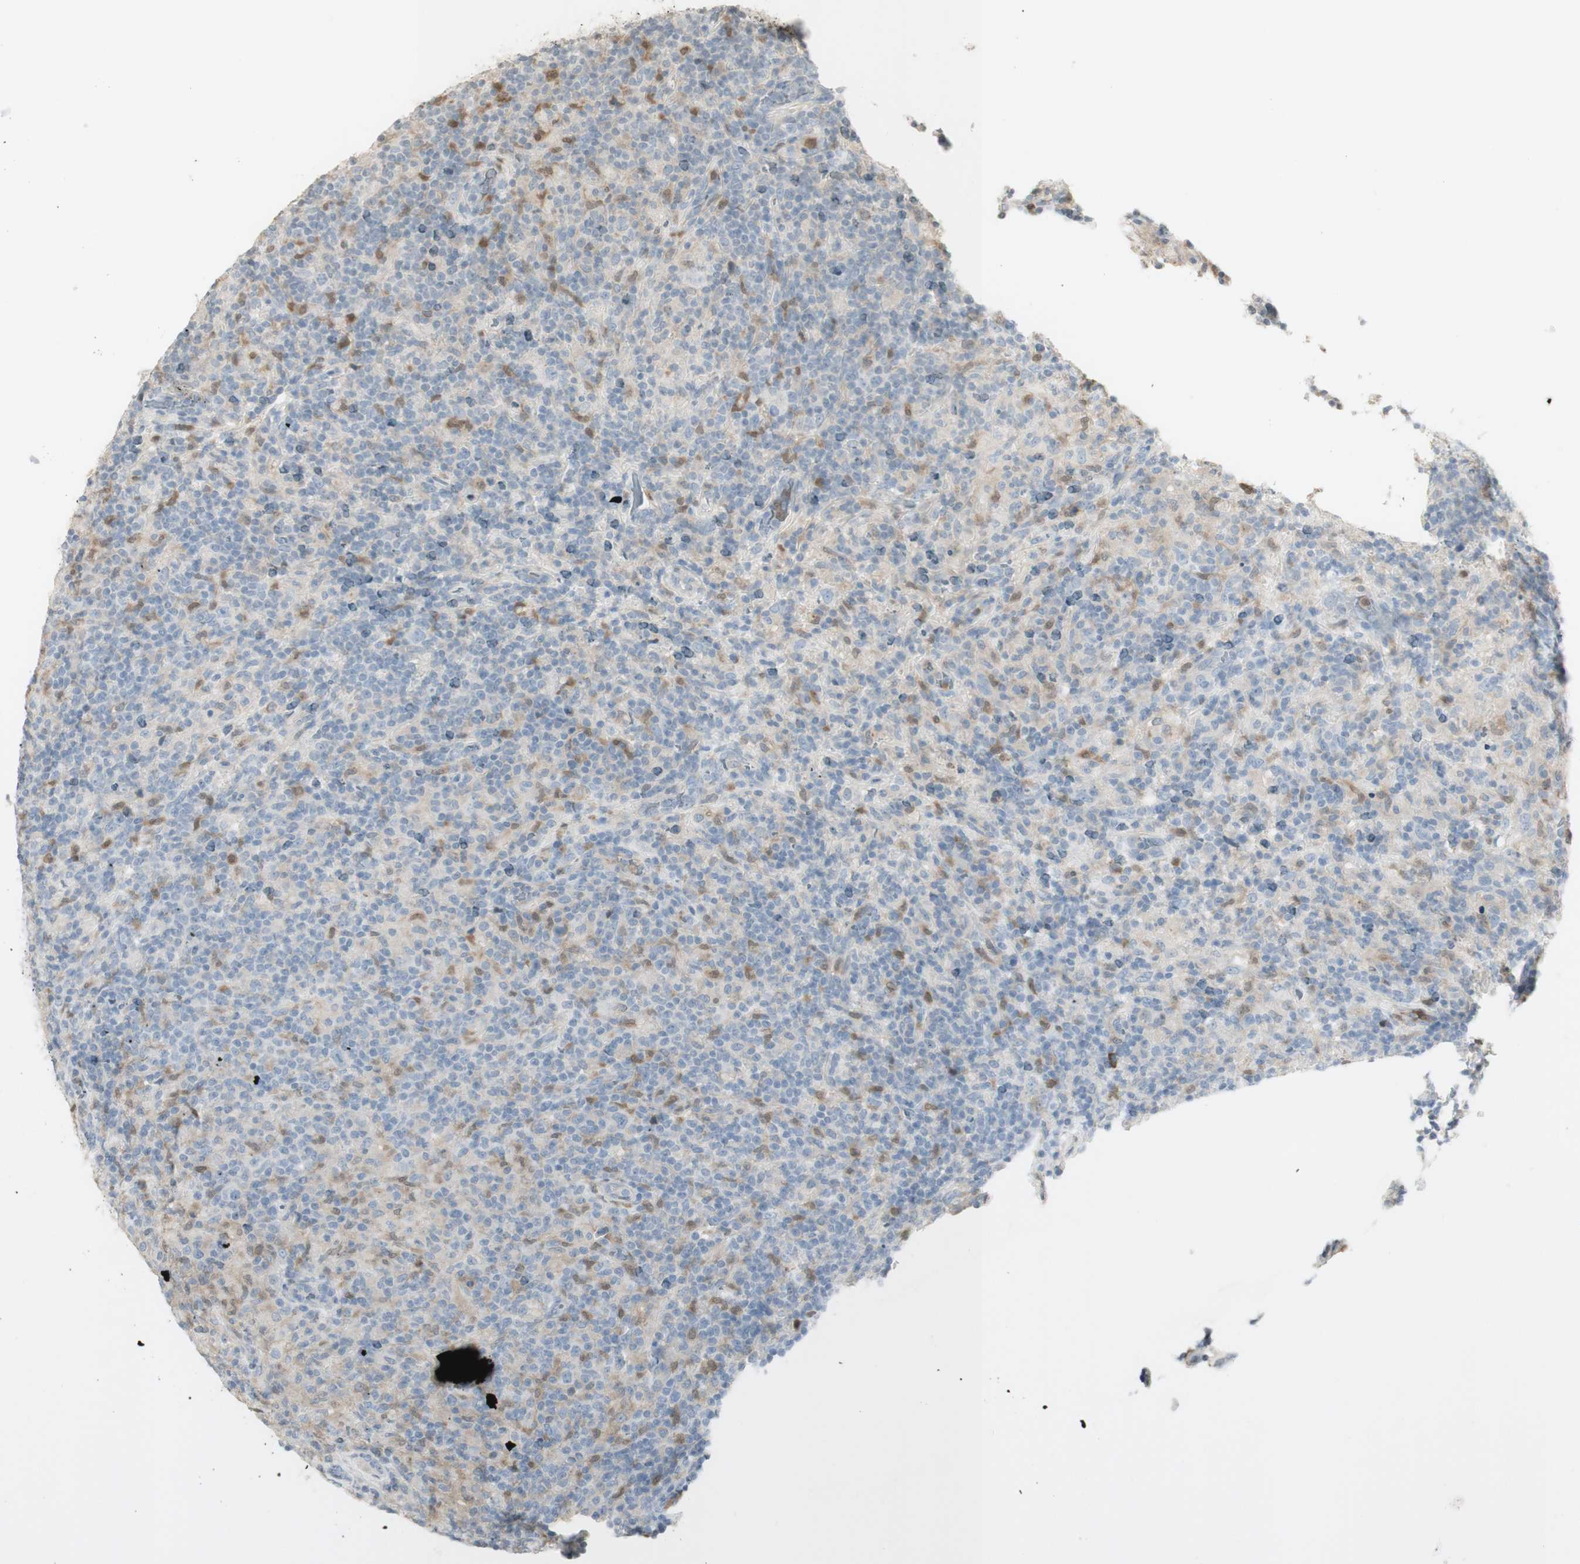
{"staining": {"intensity": "negative", "quantity": "none", "location": "none"}, "tissue": "lymphoma", "cell_type": "Tumor cells", "image_type": "cancer", "snomed": [{"axis": "morphology", "description": "Hodgkin's disease, NOS"}, {"axis": "topography", "description": "Lymph node"}], "caption": "Tumor cells are negative for protein expression in human Hodgkin's disease.", "gene": "NID1", "patient": {"sex": "male", "age": 70}}